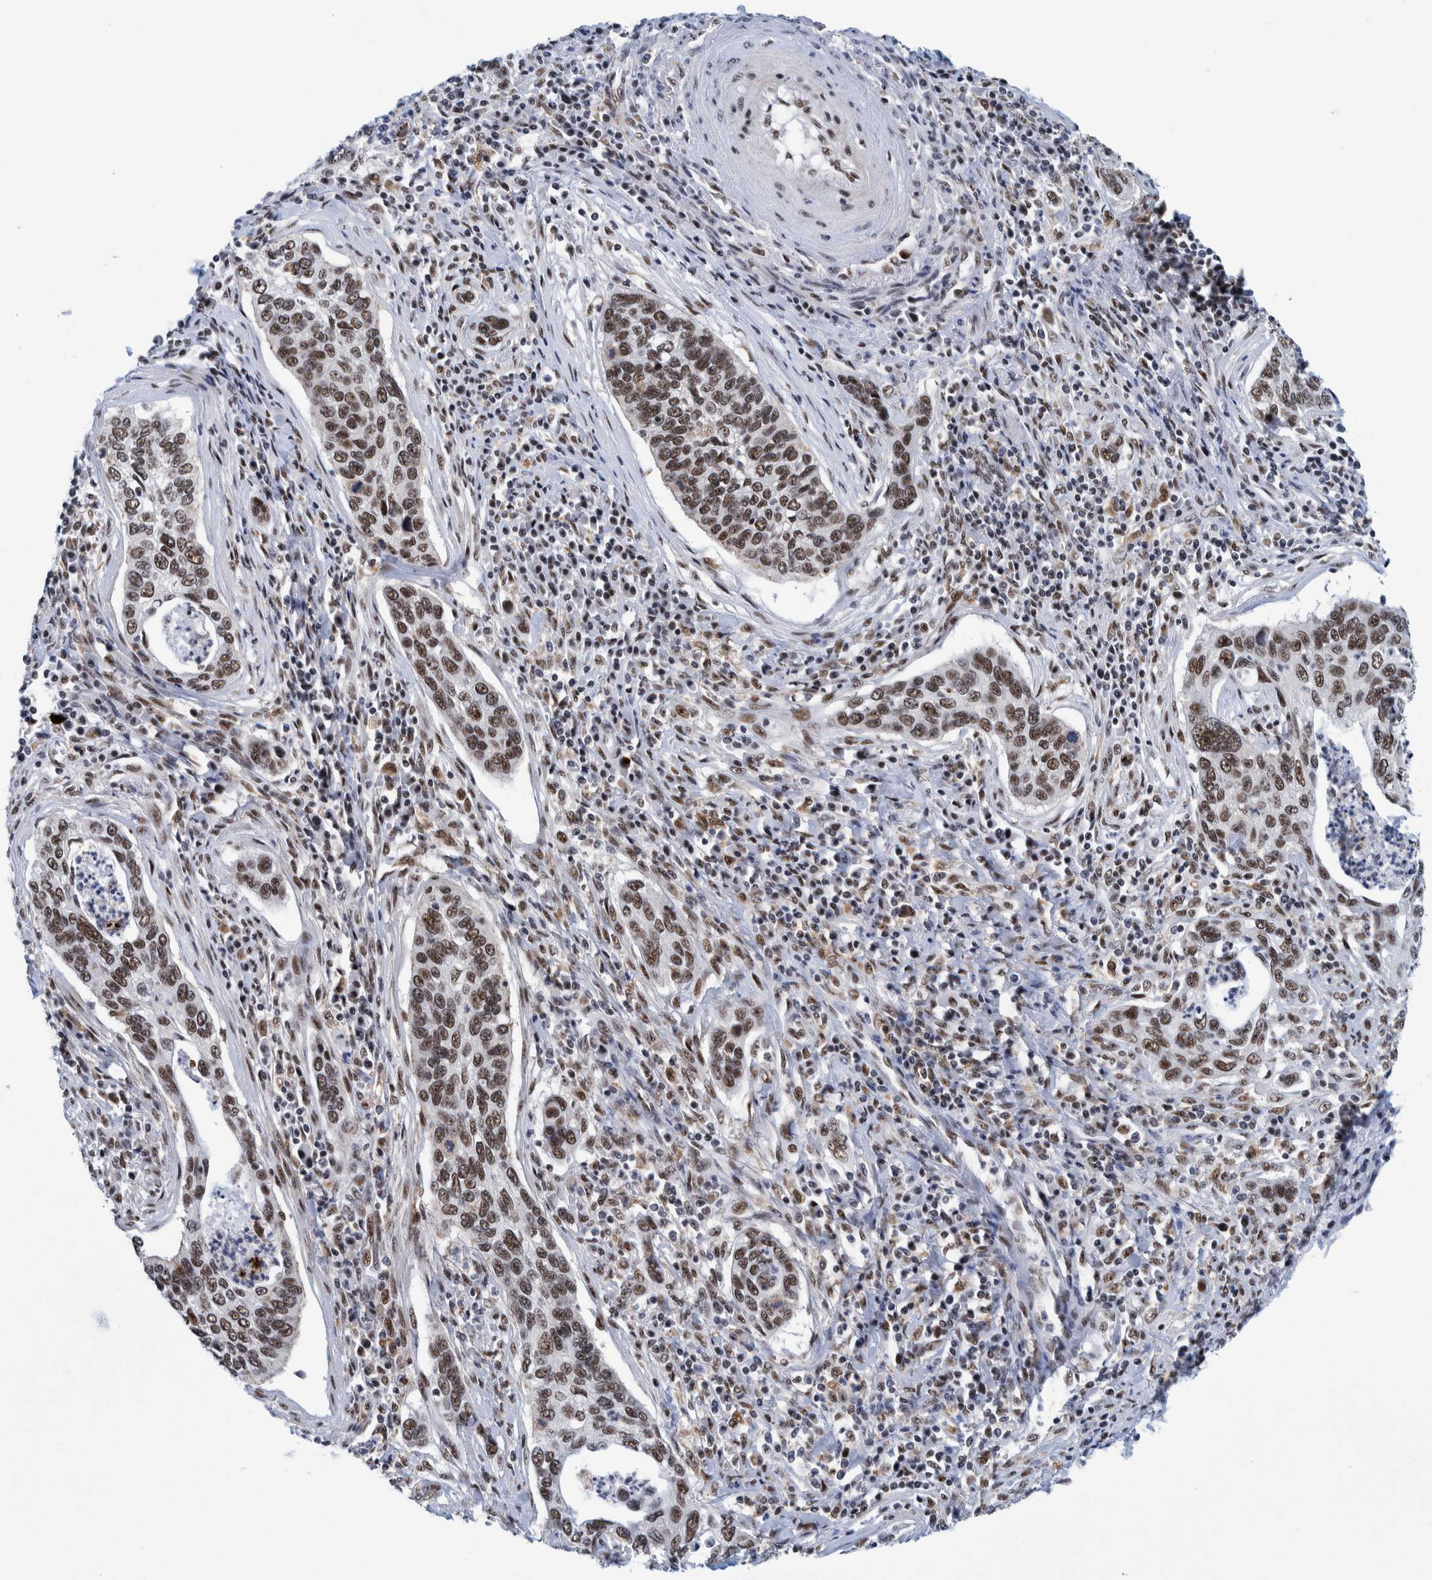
{"staining": {"intensity": "moderate", "quantity": ">75%", "location": "nuclear"}, "tissue": "cervical cancer", "cell_type": "Tumor cells", "image_type": "cancer", "snomed": [{"axis": "morphology", "description": "Squamous cell carcinoma, NOS"}, {"axis": "topography", "description": "Cervix"}], "caption": "Immunohistochemical staining of human cervical cancer (squamous cell carcinoma) displays medium levels of moderate nuclear expression in approximately >75% of tumor cells.", "gene": "EFTUD2", "patient": {"sex": "female", "age": 53}}